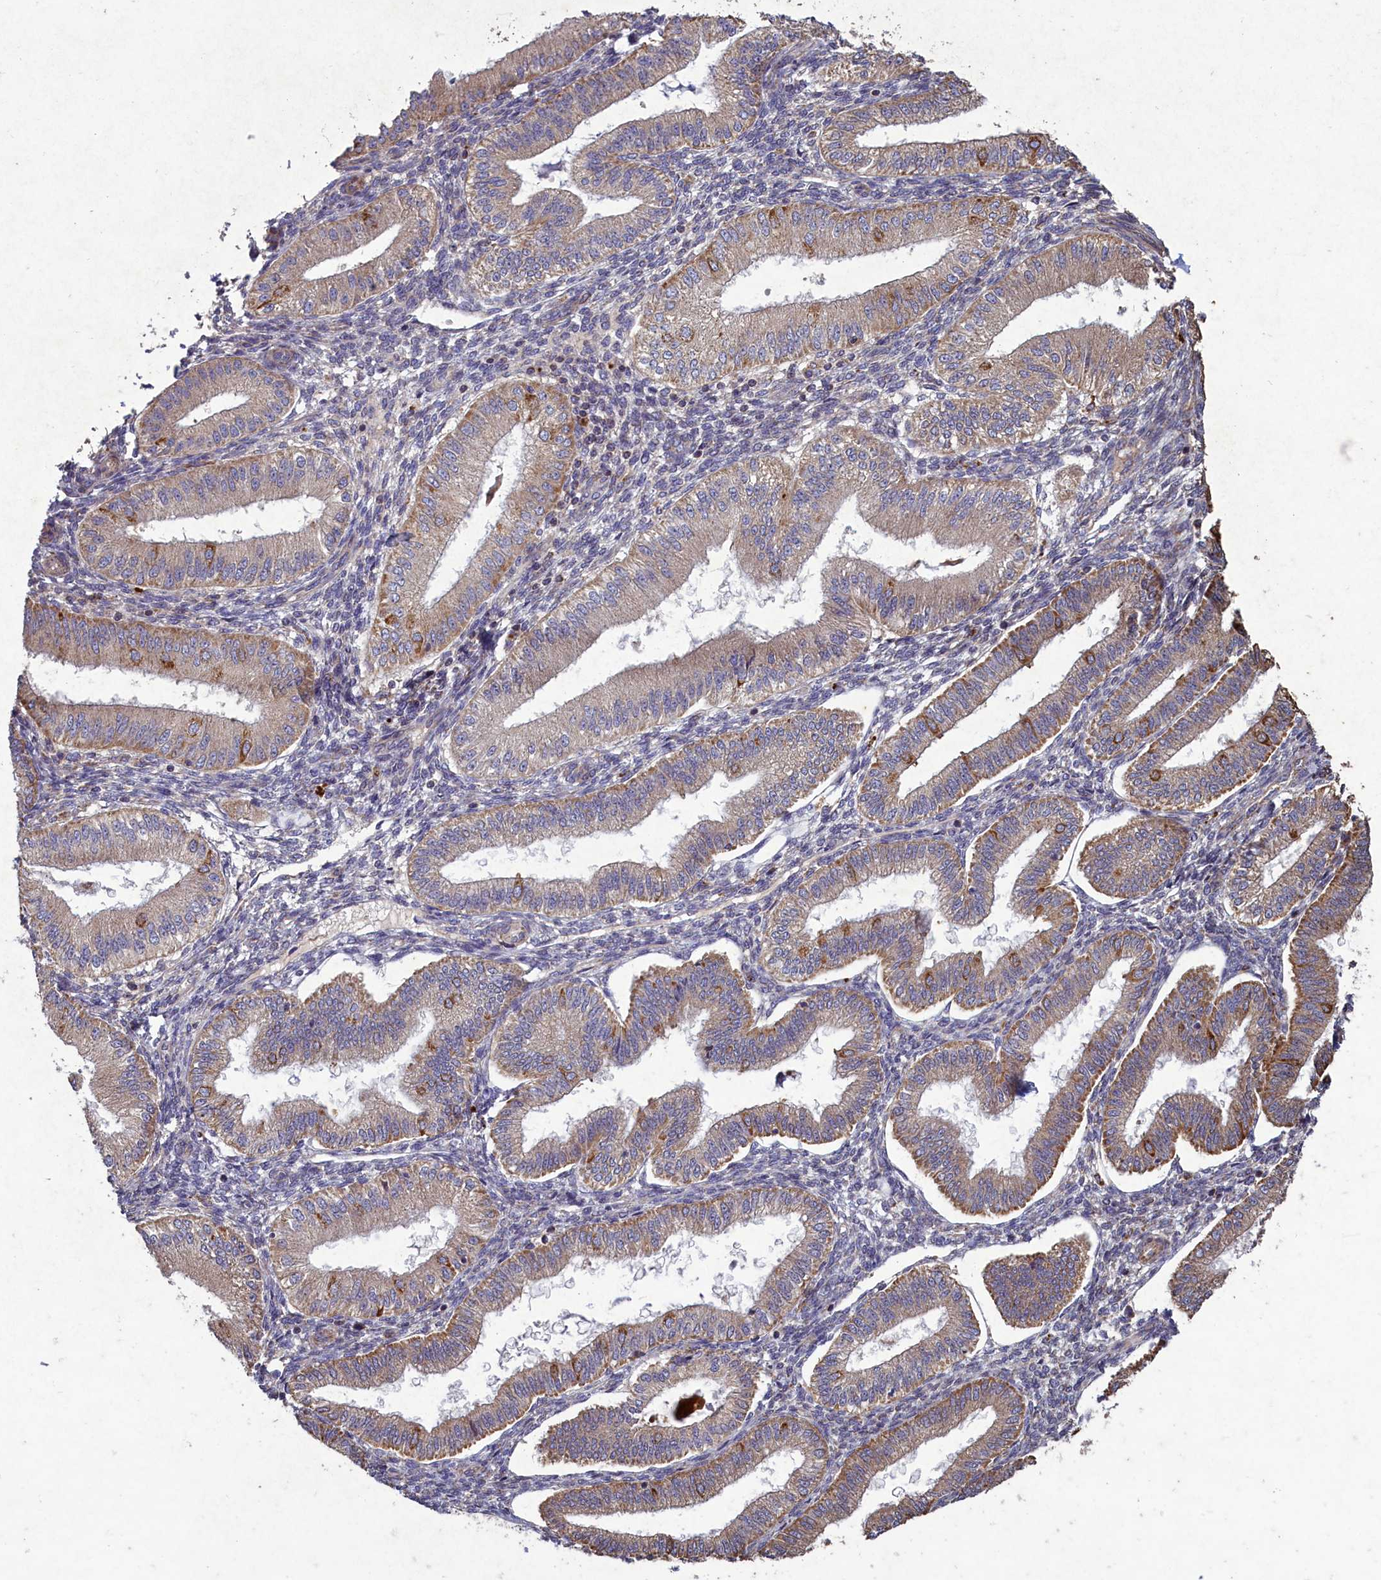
{"staining": {"intensity": "negative", "quantity": "none", "location": "none"}, "tissue": "endometrium", "cell_type": "Cells in endometrial stroma", "image_type": "normal", "snomed": [{"axis": "morphology", "description": "Normal tissue, NOS"}, {"axis": "topography", "description": "Endometrium"}], "caption": "Protein analysis of benign endometrium displays no significant staining in cells in endometrial stroma.", "gene": "CIAO2B", "patient": {"sex": "female", "age": 39}}